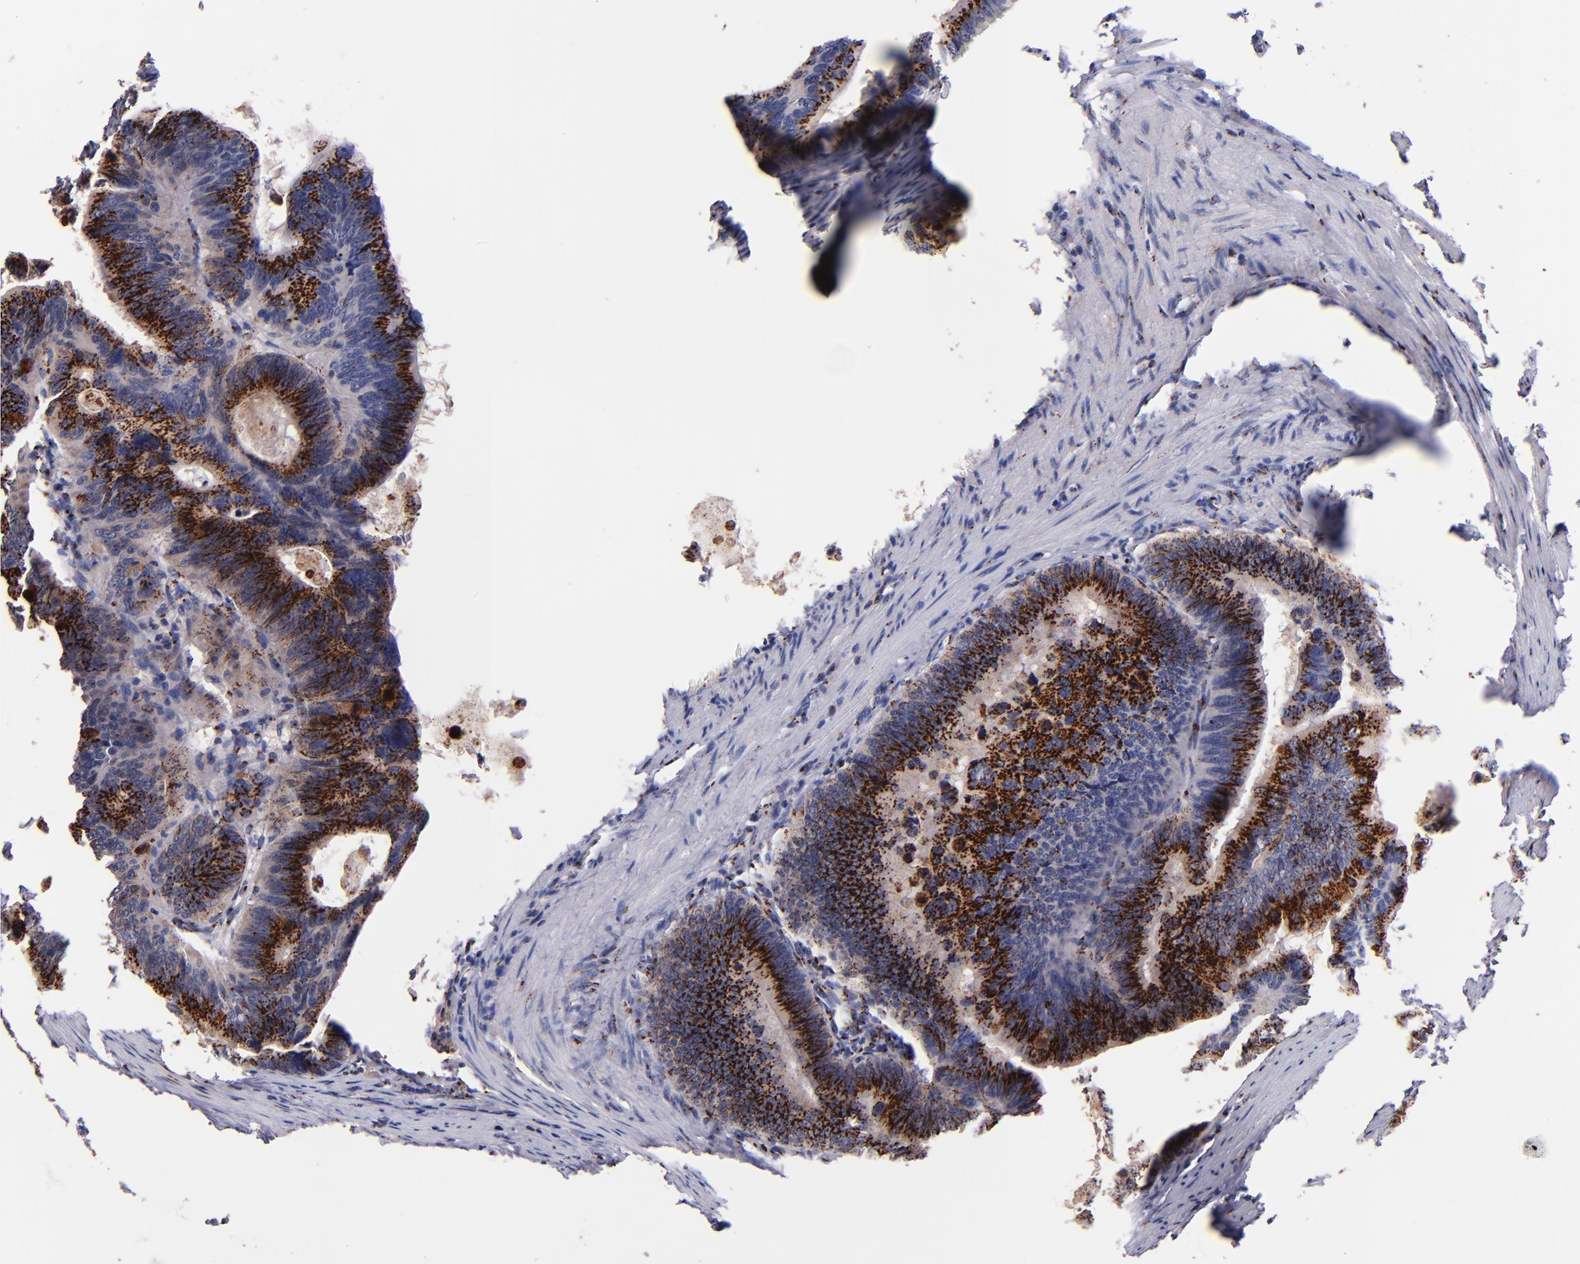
{"staining": {"intensity": "strong", "quantity": ">75%", "location": "cytoplasmic/membranous"}, "tissue": "colorectal cancer", "cell_type": "Tumor cells", "image_type": "cancer", "snomed": [{"axis": "morphology", "description": "Adenocarcinoma, NOS"}, {"axis": "topography", "description": "Colon"}], "caption": "Adenocarcinoma (colorectal) stained with DAB (3,3'-diaminobenzidine) immunohistochemistry (IHC) shows high levels of strong cytoplasmic/membranous expression in approximately >75% of tumor cells. The protein is stained brown, and the nuclei are stained in blue (DAB (3,3'-diaminobenzidine) IHC with brightfield microscopy, high magnification).", "gene": "GOLIM4", "patient": {"sex": "female", "age": 55}}